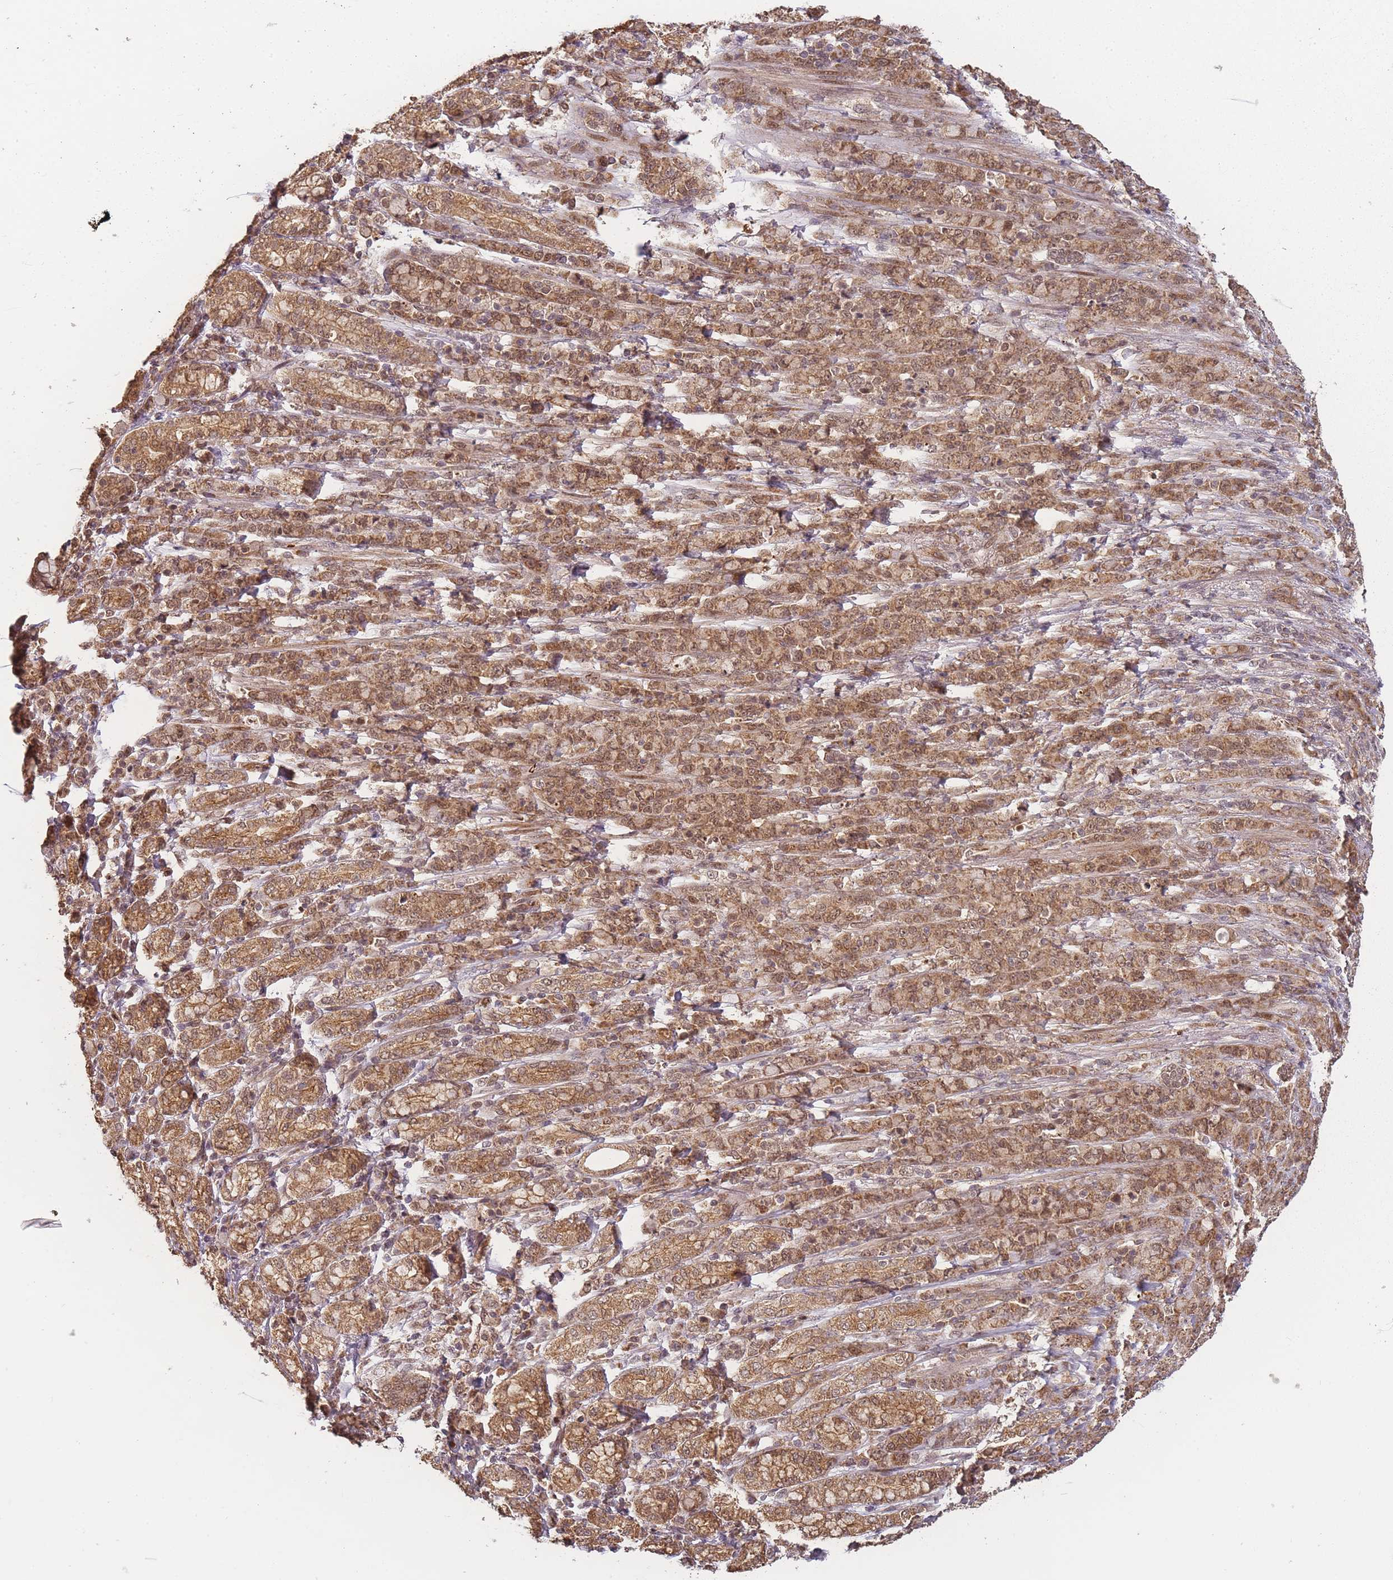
{"staining": {"intensity": "moderate", "quantity": ">75%", "location": "cytoplasmic/membranous,nuclear"}, "tissue": "stomach cancer", "cell_type": "Tumor cells", "image_type": "cancer", "snomed": [{"axis": "morphology", "description": "Normal tissue, NOS"}, {"axis": "morphology", "description": "Adenocarcinoma, NOS"}, {"axis": "topography", "description": "Stomach"}], "caption": "Tumor cells reveal moderate cytoplasmic/membranous and nuclear expression in approximately >75% of cells in stomach cancer.", "gene": "ZNF497", "patient": {"sex": "female", "age": 79}}